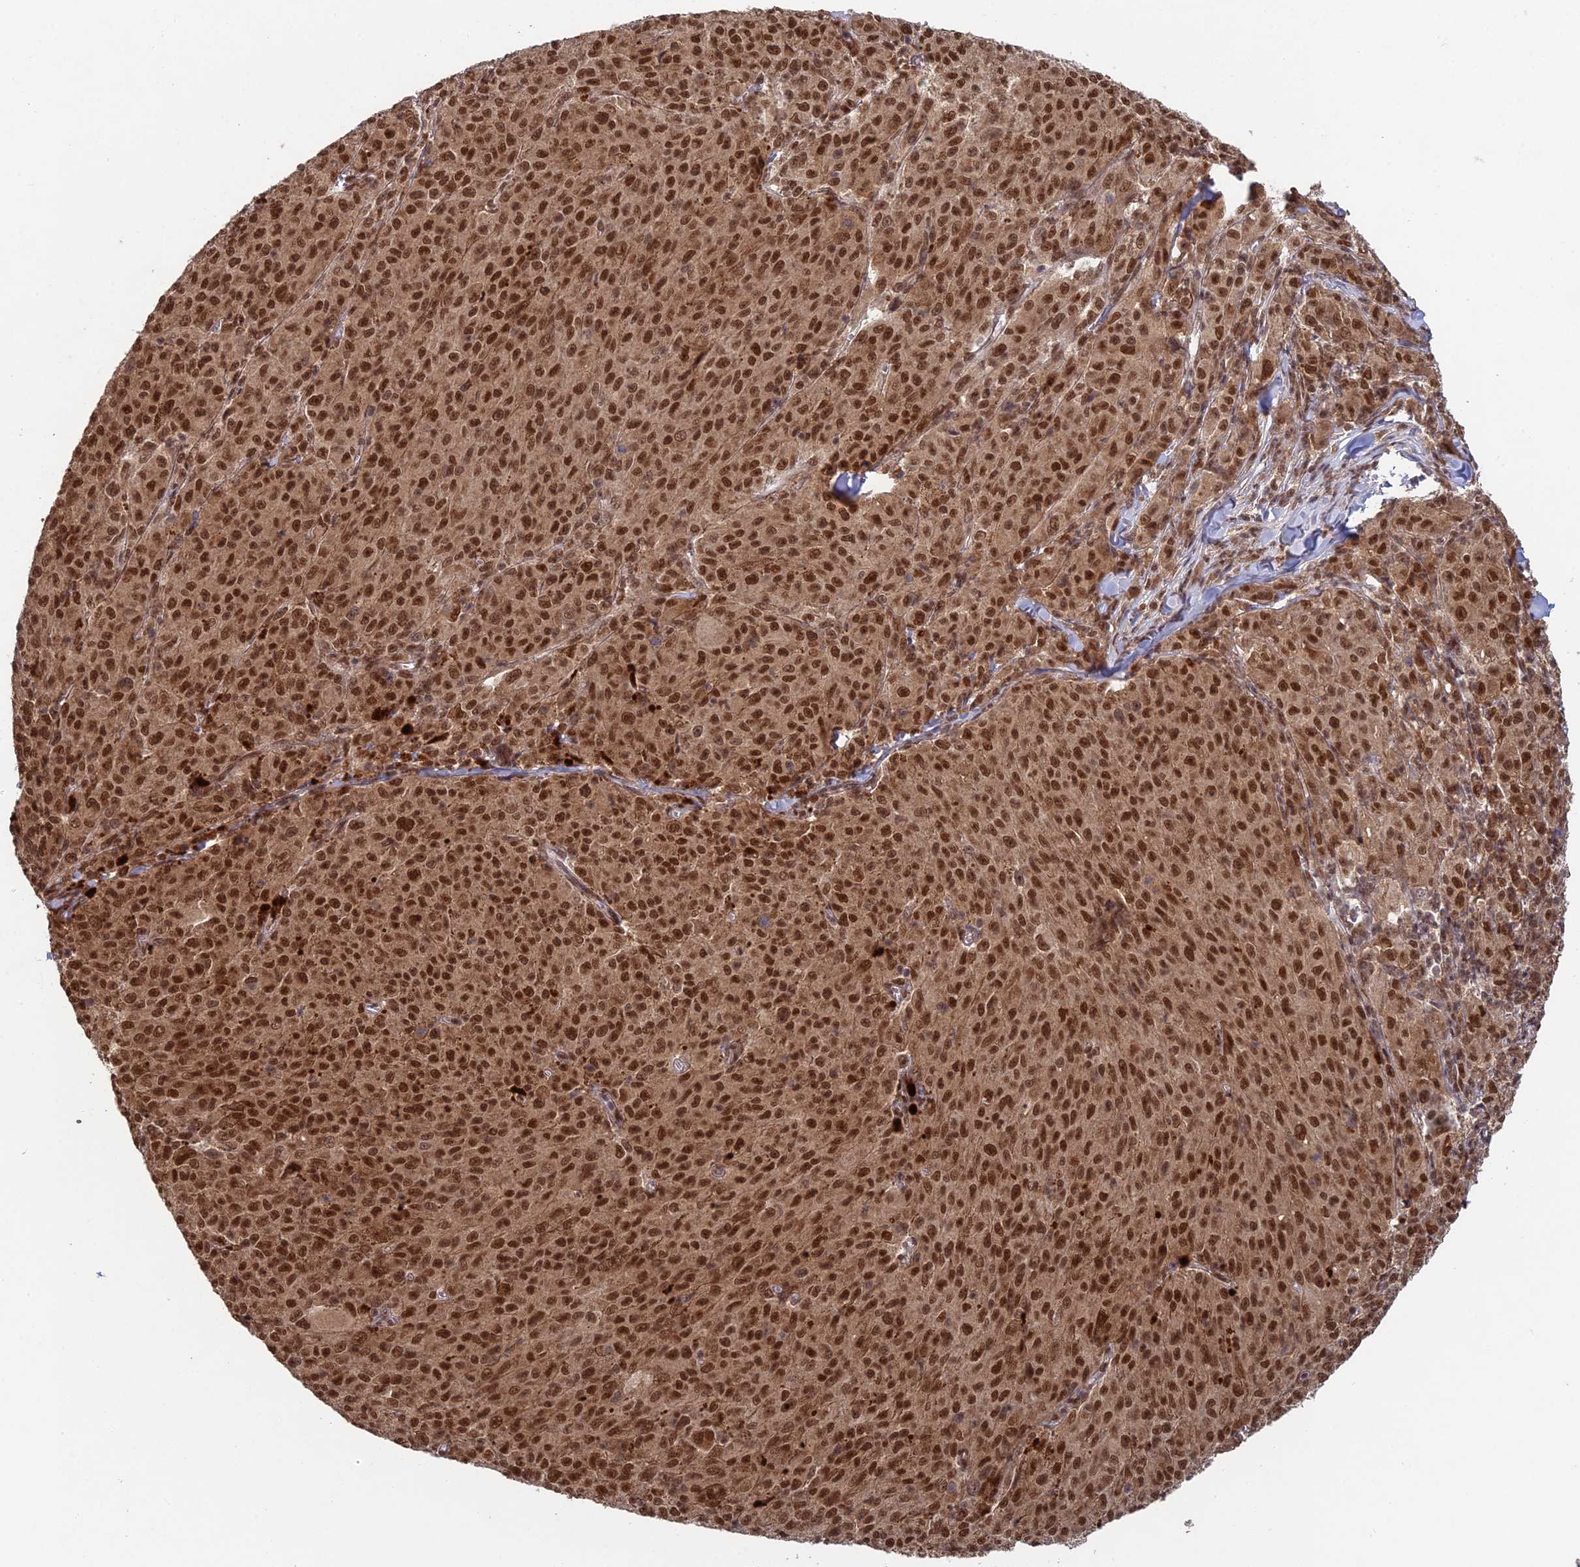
{"staining": {"intensity": "strong", "quantity": ">75%", "location": "nuclear"}, "tissue": "melanoma", "cell_type": "Tumor cells", "image_type": "cancer", "snomed": [{"axis": "morphology", "description": "Malignant melanoma, NOS"}, {"axis": "topography", "description": "Skin"}], "caption": "Protein staining shows strong nuclear expression in approximately >75% of tumor cells in melanoma.", "gene": "RANBP3", "patient": {"sex": "female", "age": 52}}